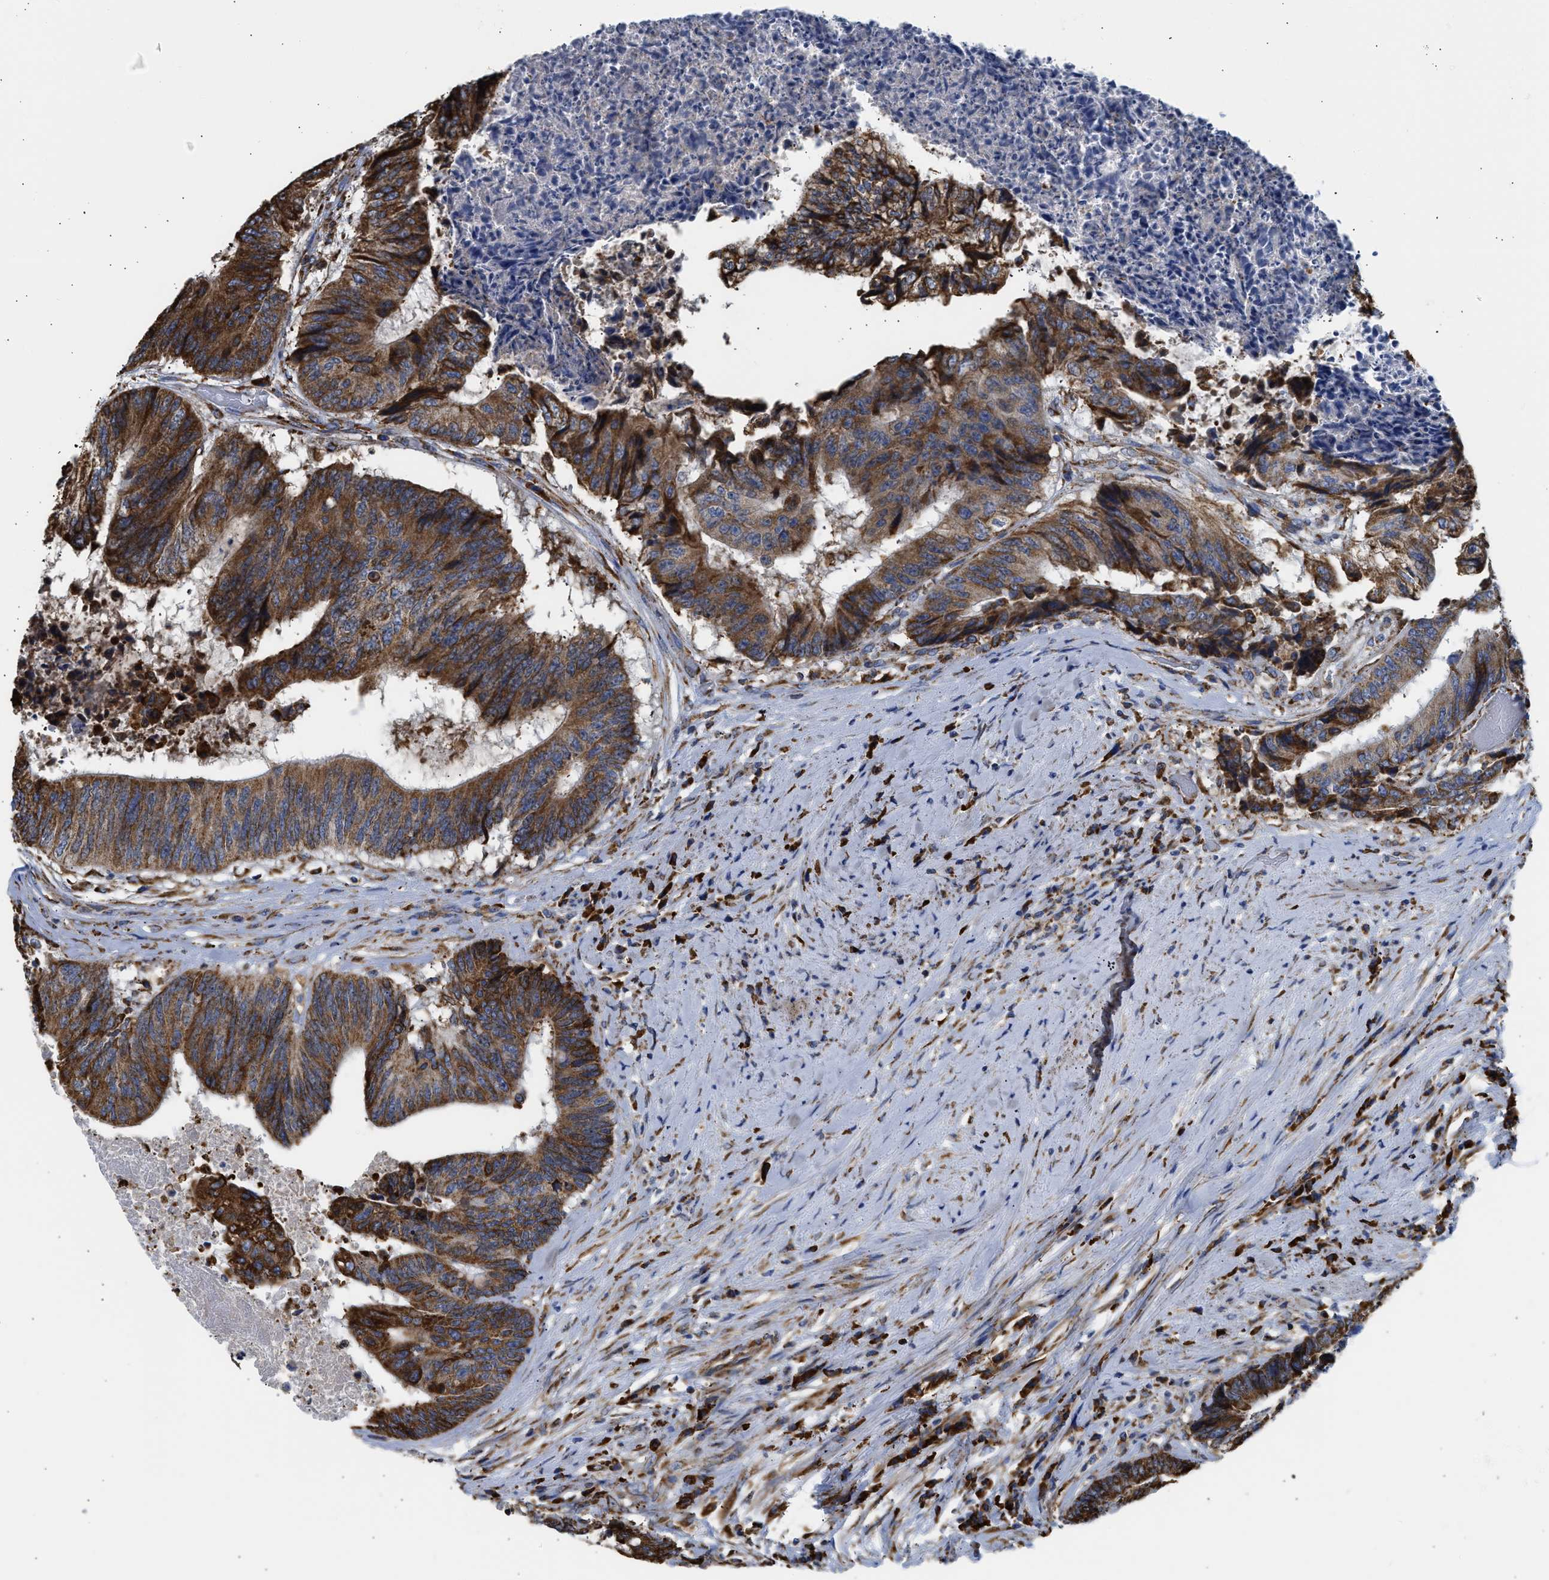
{"staining": {"intensity": "strong", "quantity": ">75%", "location": "cytoplasmic/membranous"}, "tissue": "colorectal cancer", "cell_type": "Tumor cells", "image_type": "cancer", "snomed": [{"axis": "morphology", "description": "Adenocarcinoma, NOS"}, {"axis": "topography", "description": "Rectum"}], "caption": "There is high levels of strong cytoplasmic/membranous staining in tumor cells of colorectal adenocarcinoma, as demonstrated by immunohistochemical staining (brown color).", "gene": "CYCS", "patient": {"sex": "male", "age": 72}}